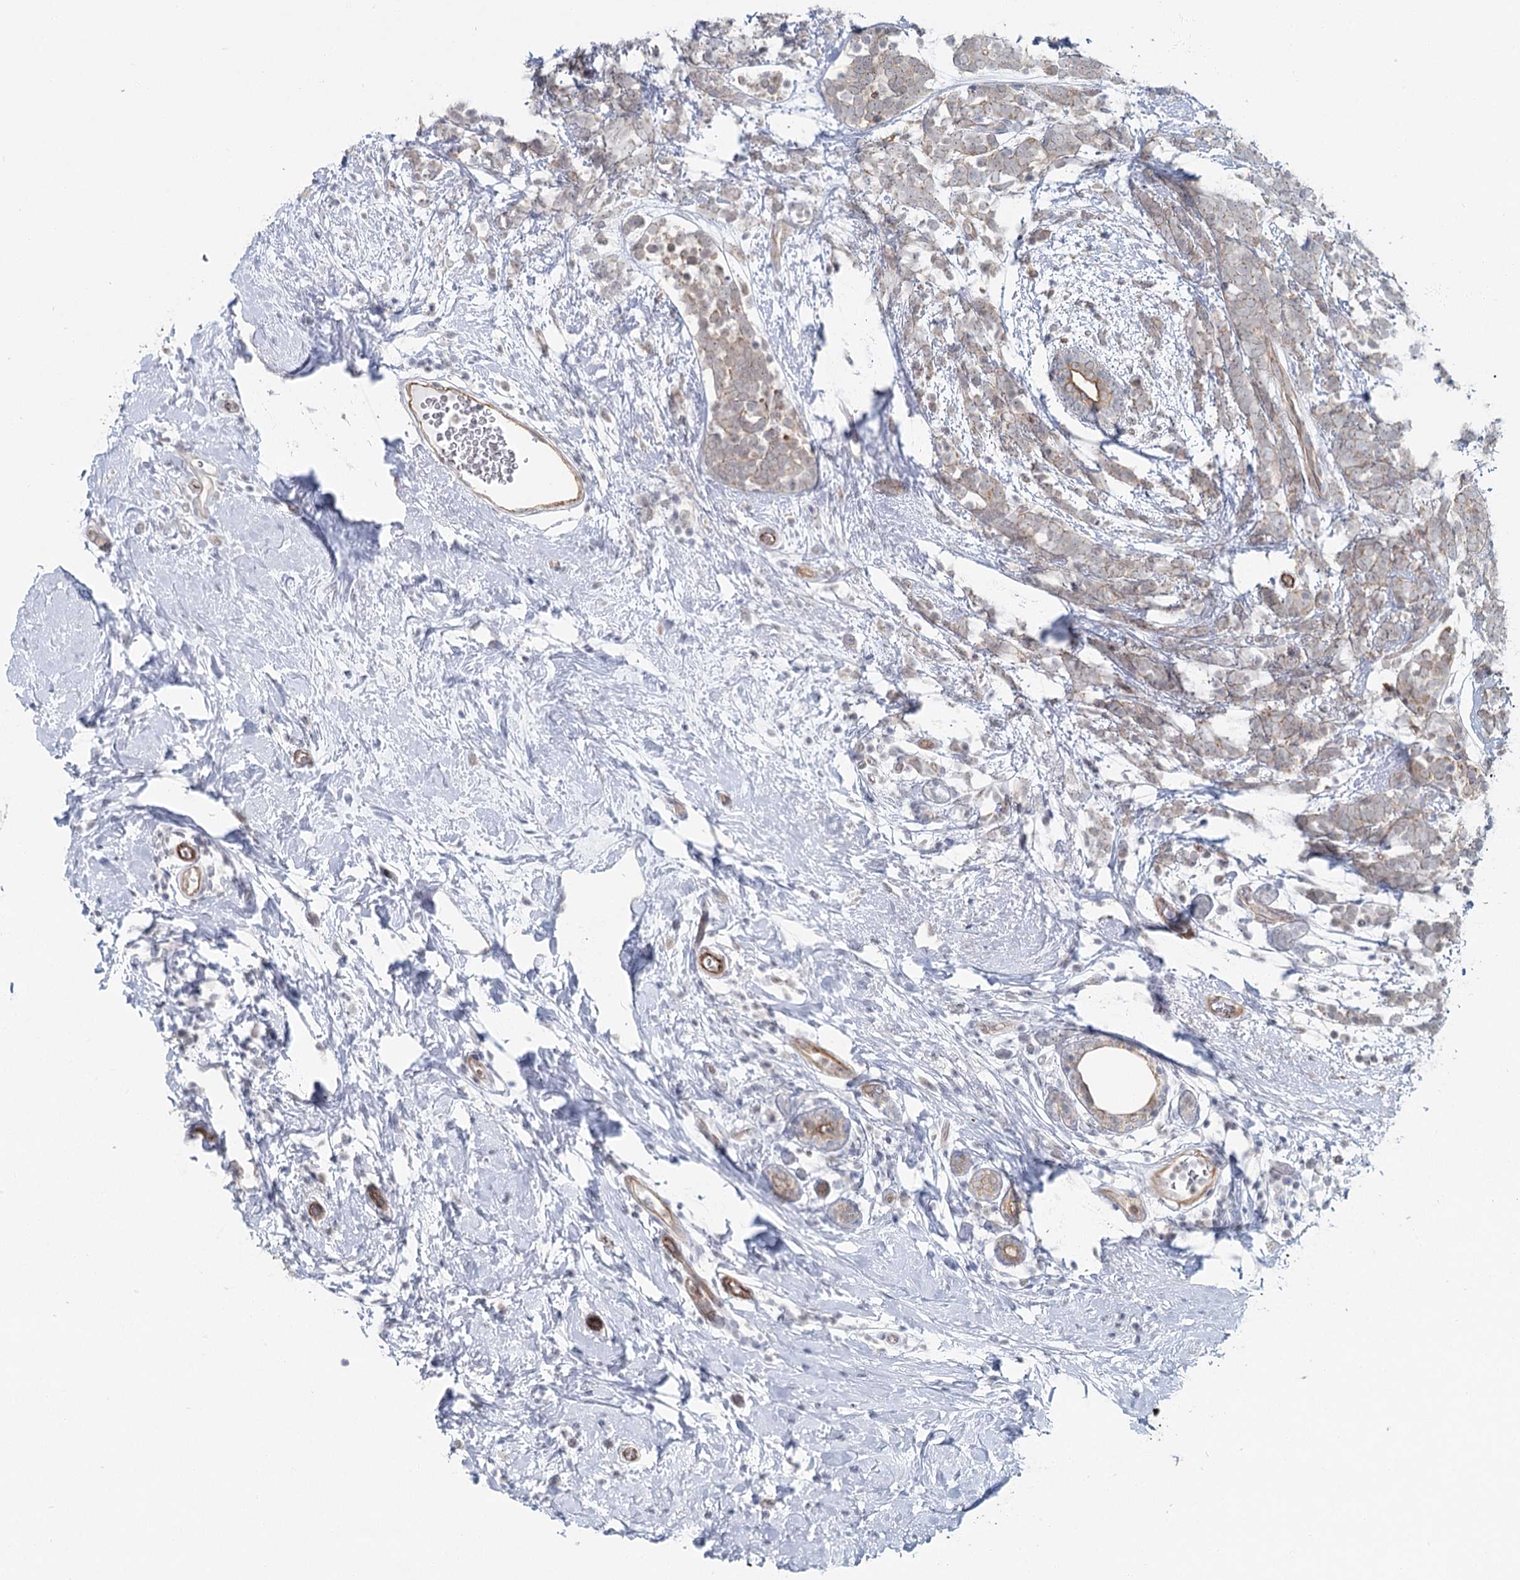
{"staining": {"intensity": "weak", "quantity": "<25%", "location": "cytoplasmic/membranous"}, "tissue": "breast cancer", "cell_type": "Tumor cells", "image_type": "cancer", "snomed": [{"axis": "morphology", "description": "Lobular carcinoma"}, {"axis": "topography", "description": "Breast"}], "caption": "IHC photomicrograph of neoplastic tissue: breast cancer (lobular carcinoma) stained with DAB shows no significant protein positivity in tumor cells.", "gene": "ABHD8", "patient": {"sex": "female", "age": 58}}